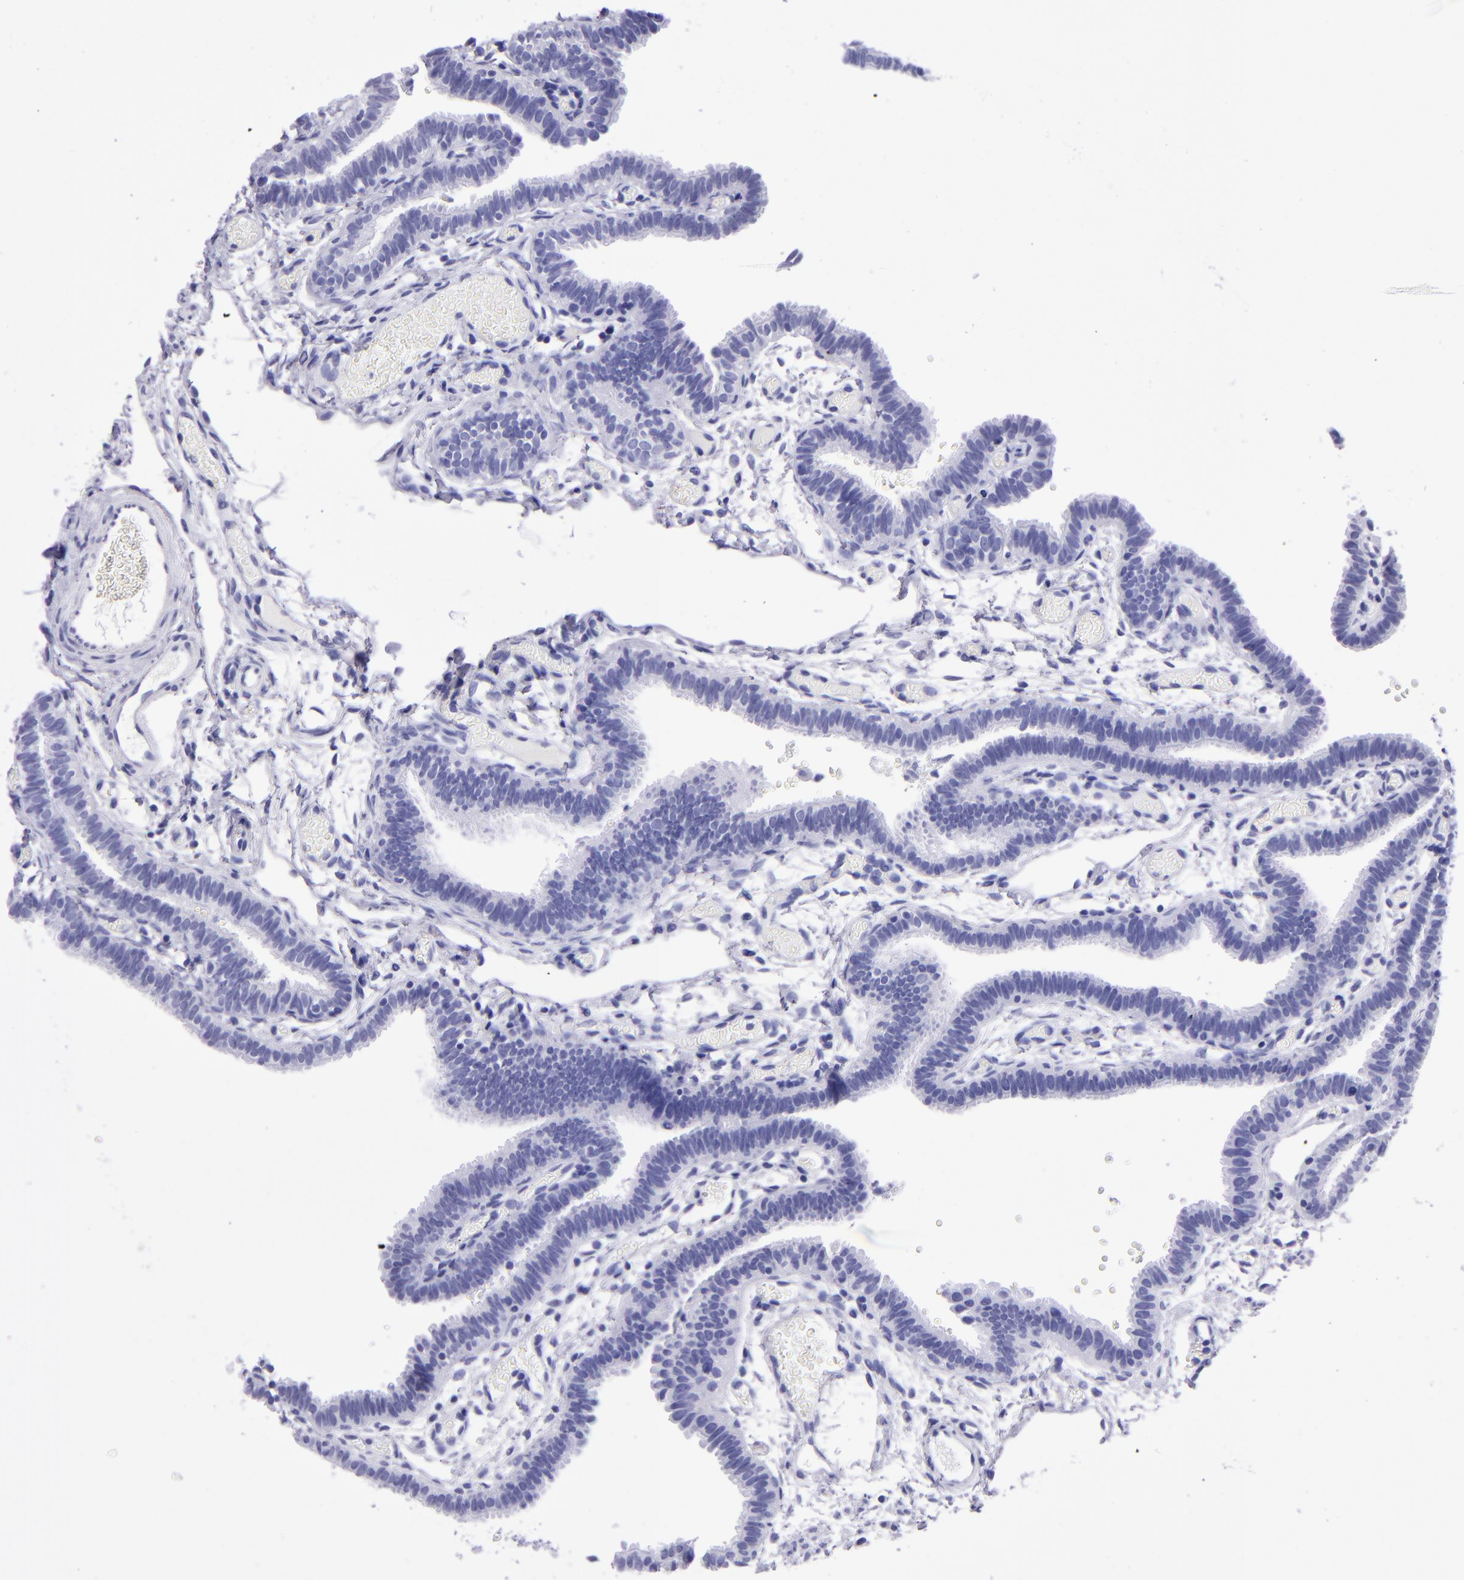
{"staining": {"intensity": "negative", "quantity": "none", "location": "none"}, "tissue": "fallopian tube", "cell_type": "Glandular cells", "image_type": "normal", "snomed": [{"axis": "morphology", "description": "Normal tissue, NOS"}, {"axis": "topography", "description": "Fallopian tube"}], "caption": "Immunohistochemistry (IHC) of unremarkable human fallopian tube demonstrates no positivity in glandular cells. (Immunohistochemistry, brightfield microscopy, high magnification).", "gene": "TYRP1", "patient": {"sex": "female", "age": 29}}